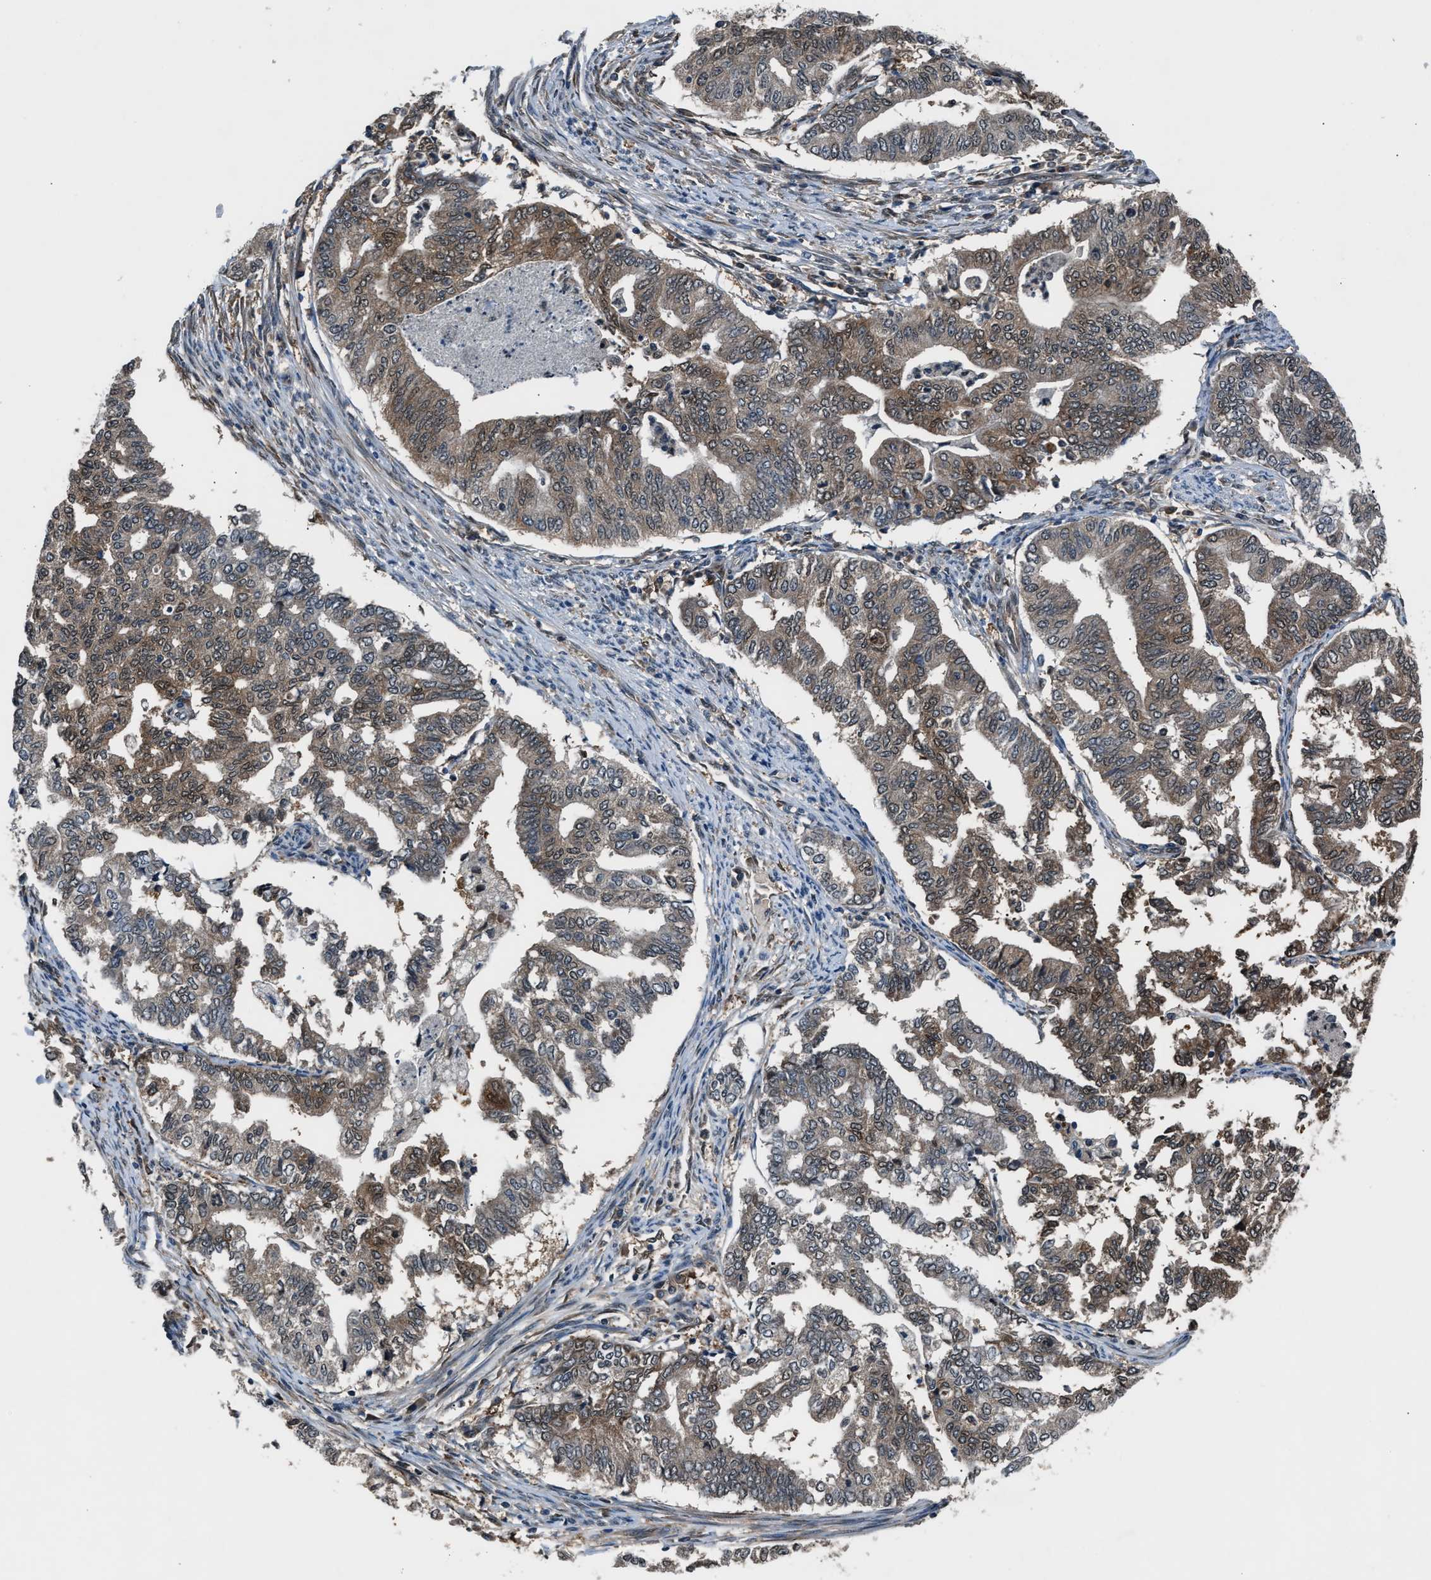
{"staining": {"intensity": "weak", "quantity": ">75%", "location": "cytoplasmic/membranous,nuclear"}, "tissue": "endometrial cancer", "cell_type": "Tumor cells", "image_type": "cancer", "snomed": [{"axis": "morphology", "description": "Adenocarcinoma, NOS"}, {"axis": "topography", "description": "Endometrium"}], "caption": "Protein staining of endometrial adenocarcinoma tissue exhibits weak cytoplasmic/membranous and nuclear positivity in about >75% of tumor cells.", "gene": "TP53I3", "patient": {"sex": "female", "age": 79}}